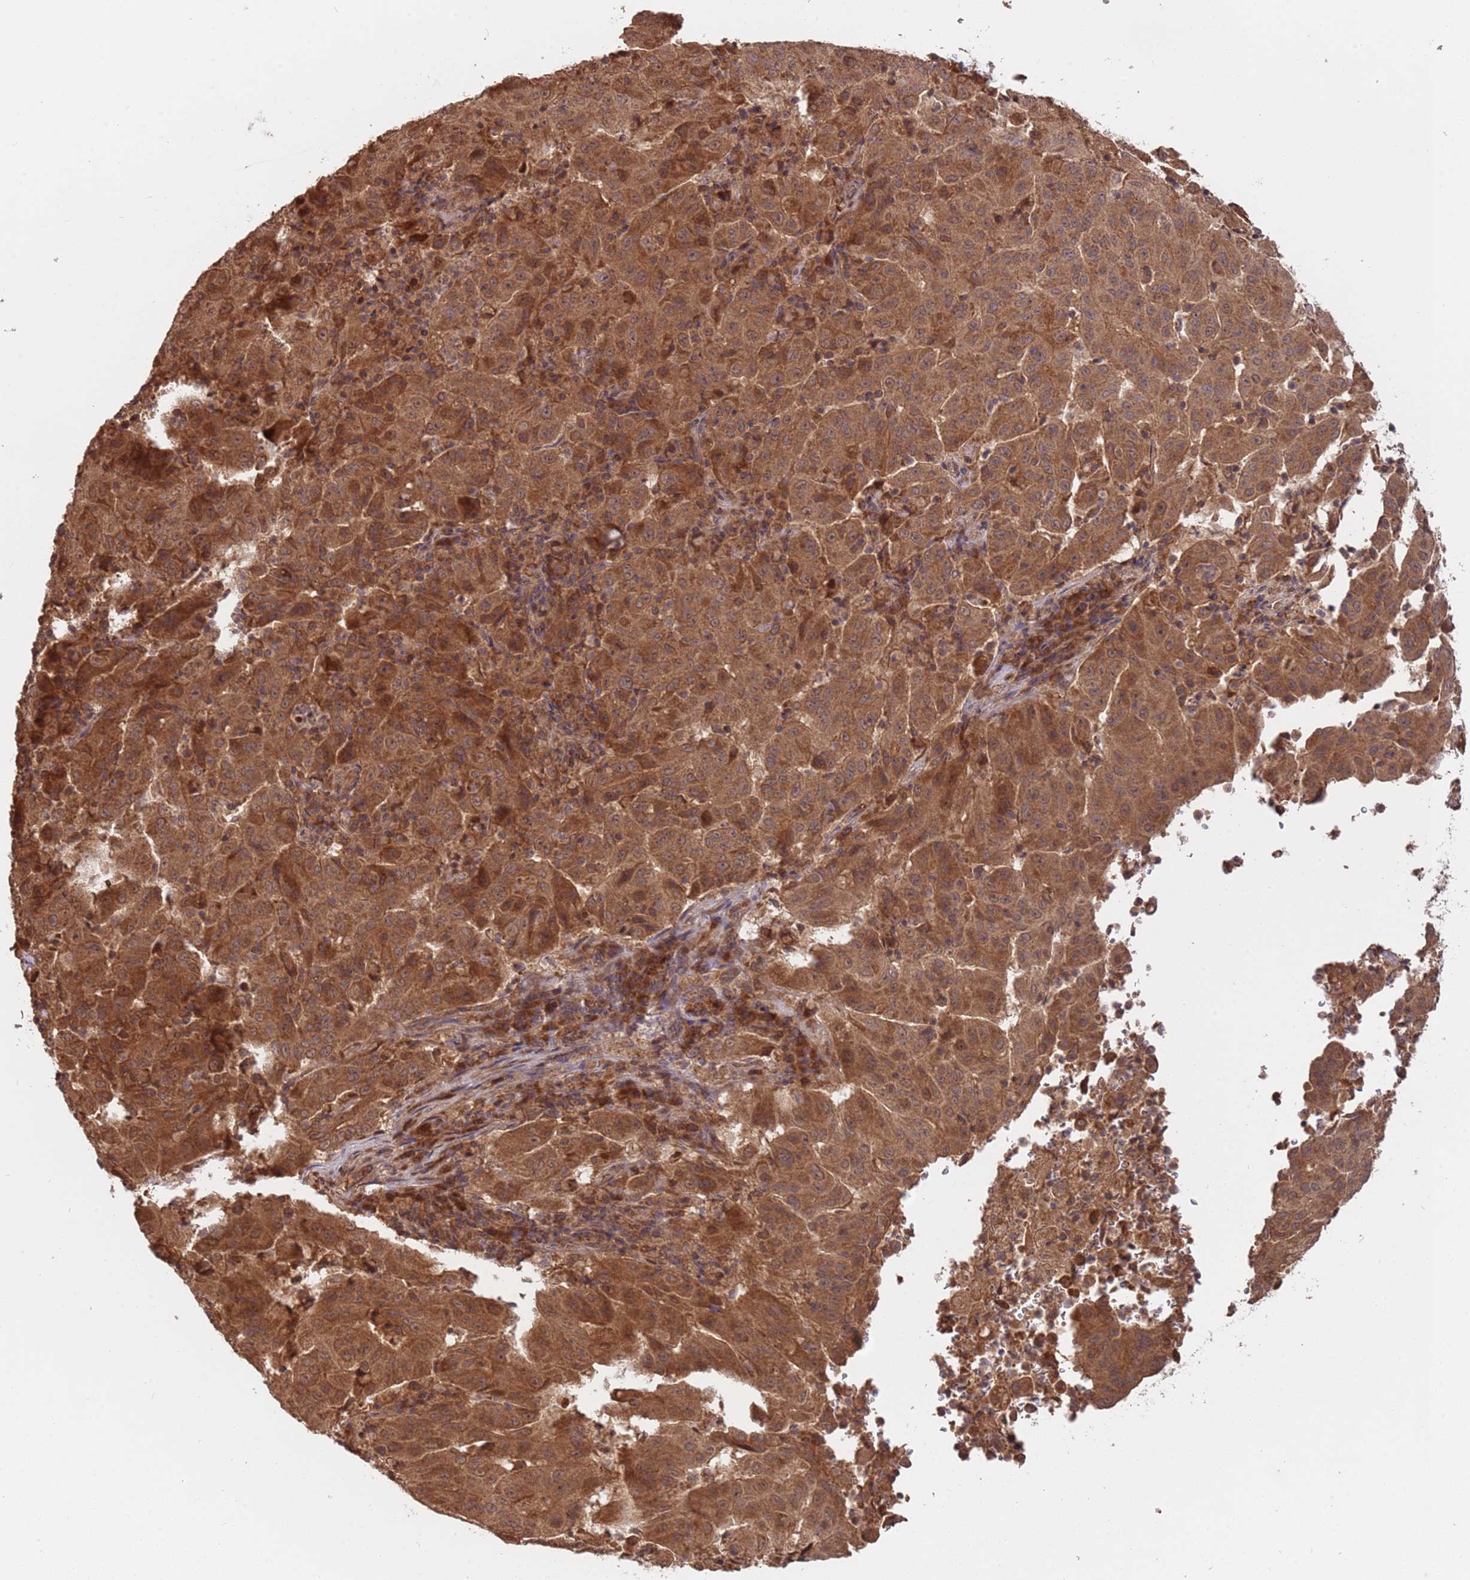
{"staining": {"intensity": "moderate", "quantity": ">75%", "location": "cytoplasmic/membranous"}, "tissue": "pancreatic cancer", "cell_type": "Tumor cells", "image_type": "cancer", "snomed": [{"axis": "morphology", "description": "Adenocarcinoma, NOS"}, {"axis": "topography", "description": "Pancreas"}], "caption": "Immunohistochemistry (IHC) staining of adenocarcinoma (pancreatic), which demonstrates medium levels of moderate cytoplasmic/membranous positivity in about >75% of tumor cells indicating moderate cytoplasmic/membranous protein positivity. The staining was performed using DAB (3,3'-diaminobenzidine) (brown) for protein detection and nuclei were counterstained in hematoxylin (blue).", "gene": "ERI1", "patient": {"sex": "male", "age": 63}}